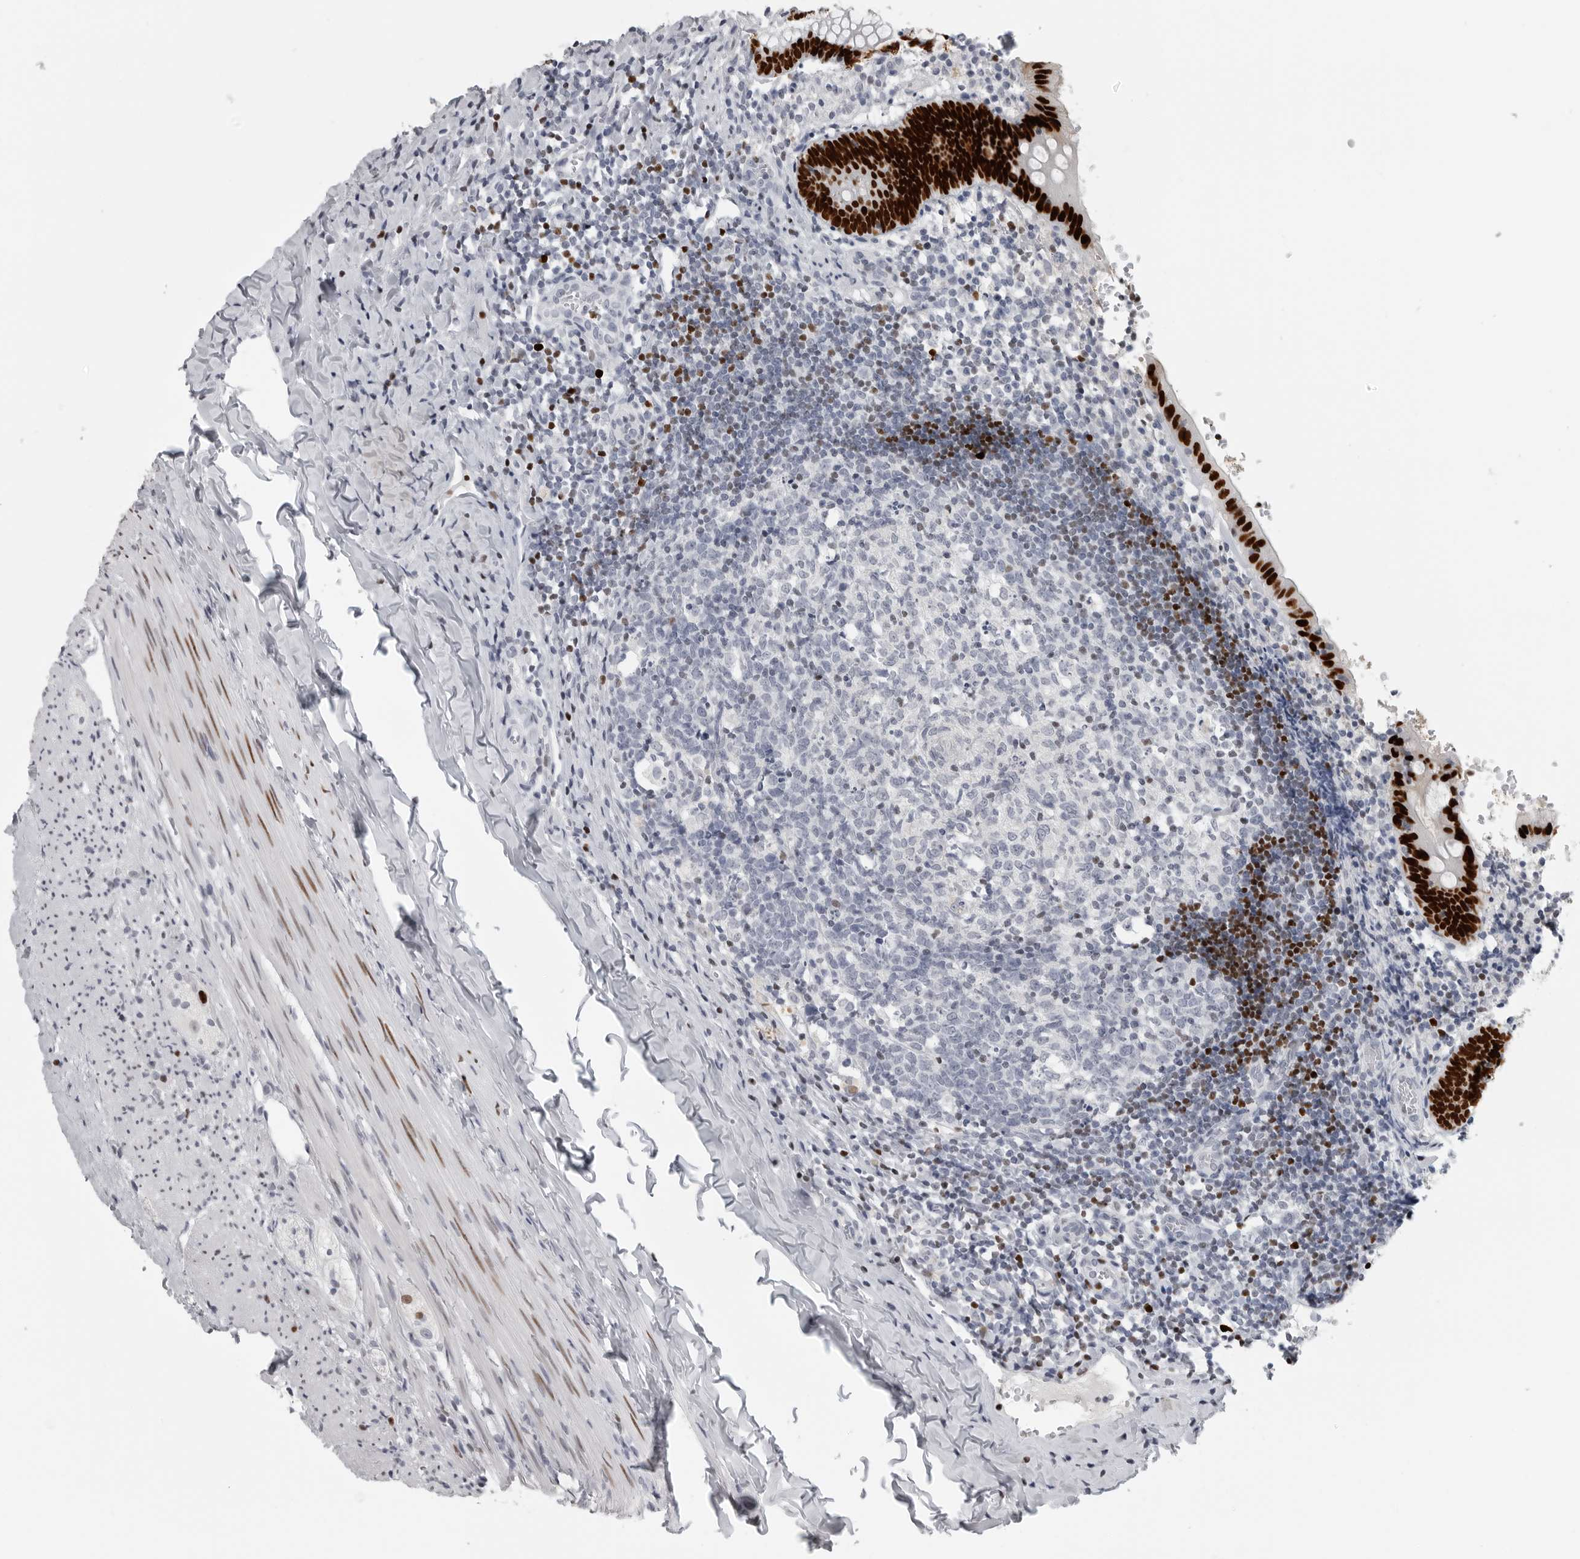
{"staining": {"intensity": "strong", "quantity": ">75%", "location": "nuclear"}, "tissue": "appendix", "cell_type": "Glandular cells", "image_type": "normal", "snomed": [{"axis": "morphology", "description": "Normal tissue, NOS"}, {"axis": "topography", "description": "Appendix"}], "caption": "Immunohistochemical staining of unremarkable human appendix reveals >75% levels of strong nuclear protein positivity in approximately >75% of glandular cells.", "gene": "SATB2", "patient": {"sex": "male", "age": 8}}